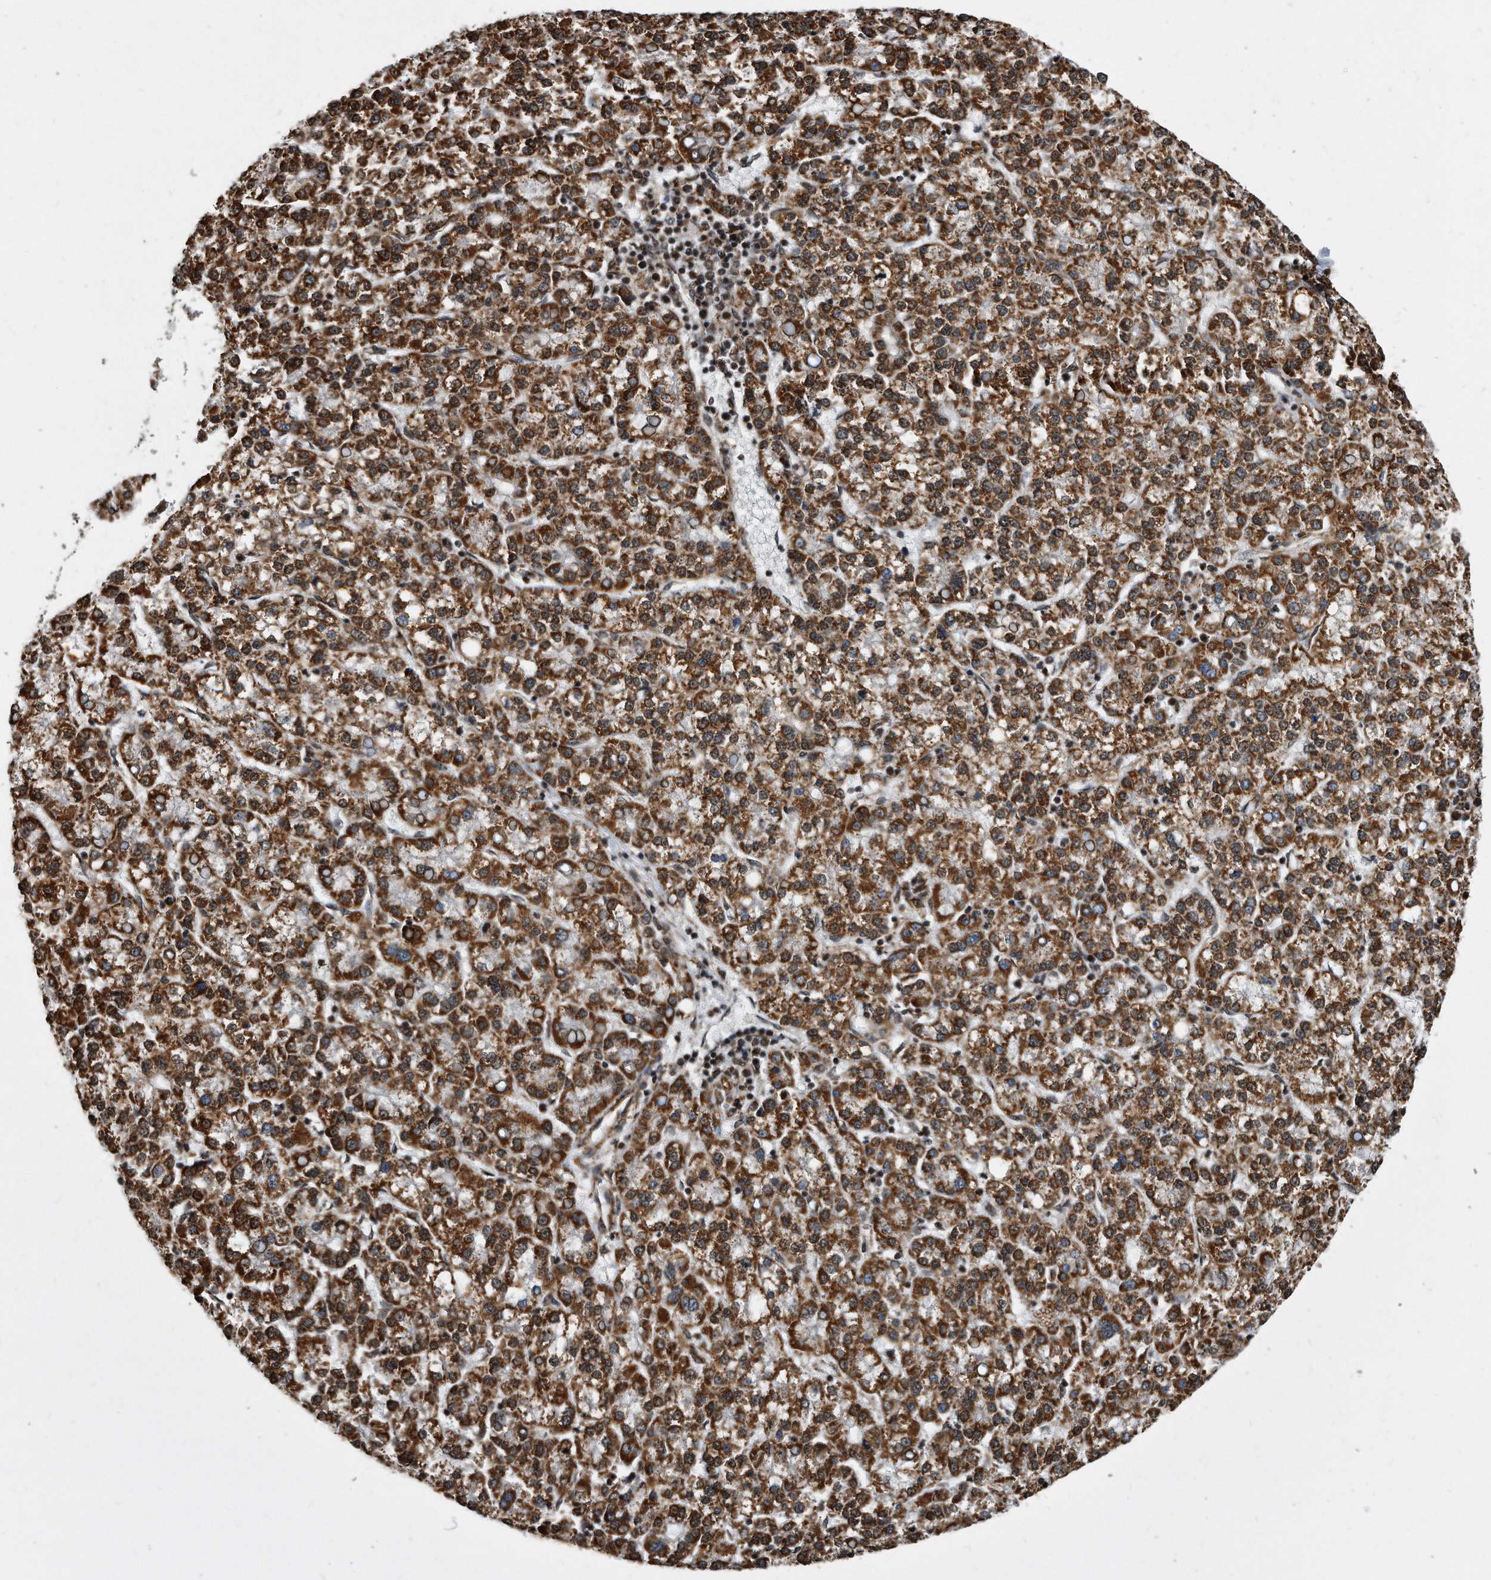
{"staining": {"intensity": "strong", "quantity": ">75%", "location": "cytoplasmic/membranous"}, "tissue": "liver cancer", "cell_type": "Tumor cells", "image_type": "cancer", "snomed": [{"axis": "morphology", "description": "Carcinoma, Hepatocellular, NOS"}, {"axis": "topography", "description": "Liver"}], "caption": "Immunohistochemical staining of hepatocellular carcinoma (liver) reveals high levels of strong cytoplasmic/membranous protein expression in about >75% of tumor cells.", "gene": "DUSP22", "patient": {"sex": "female", "age": 58}}